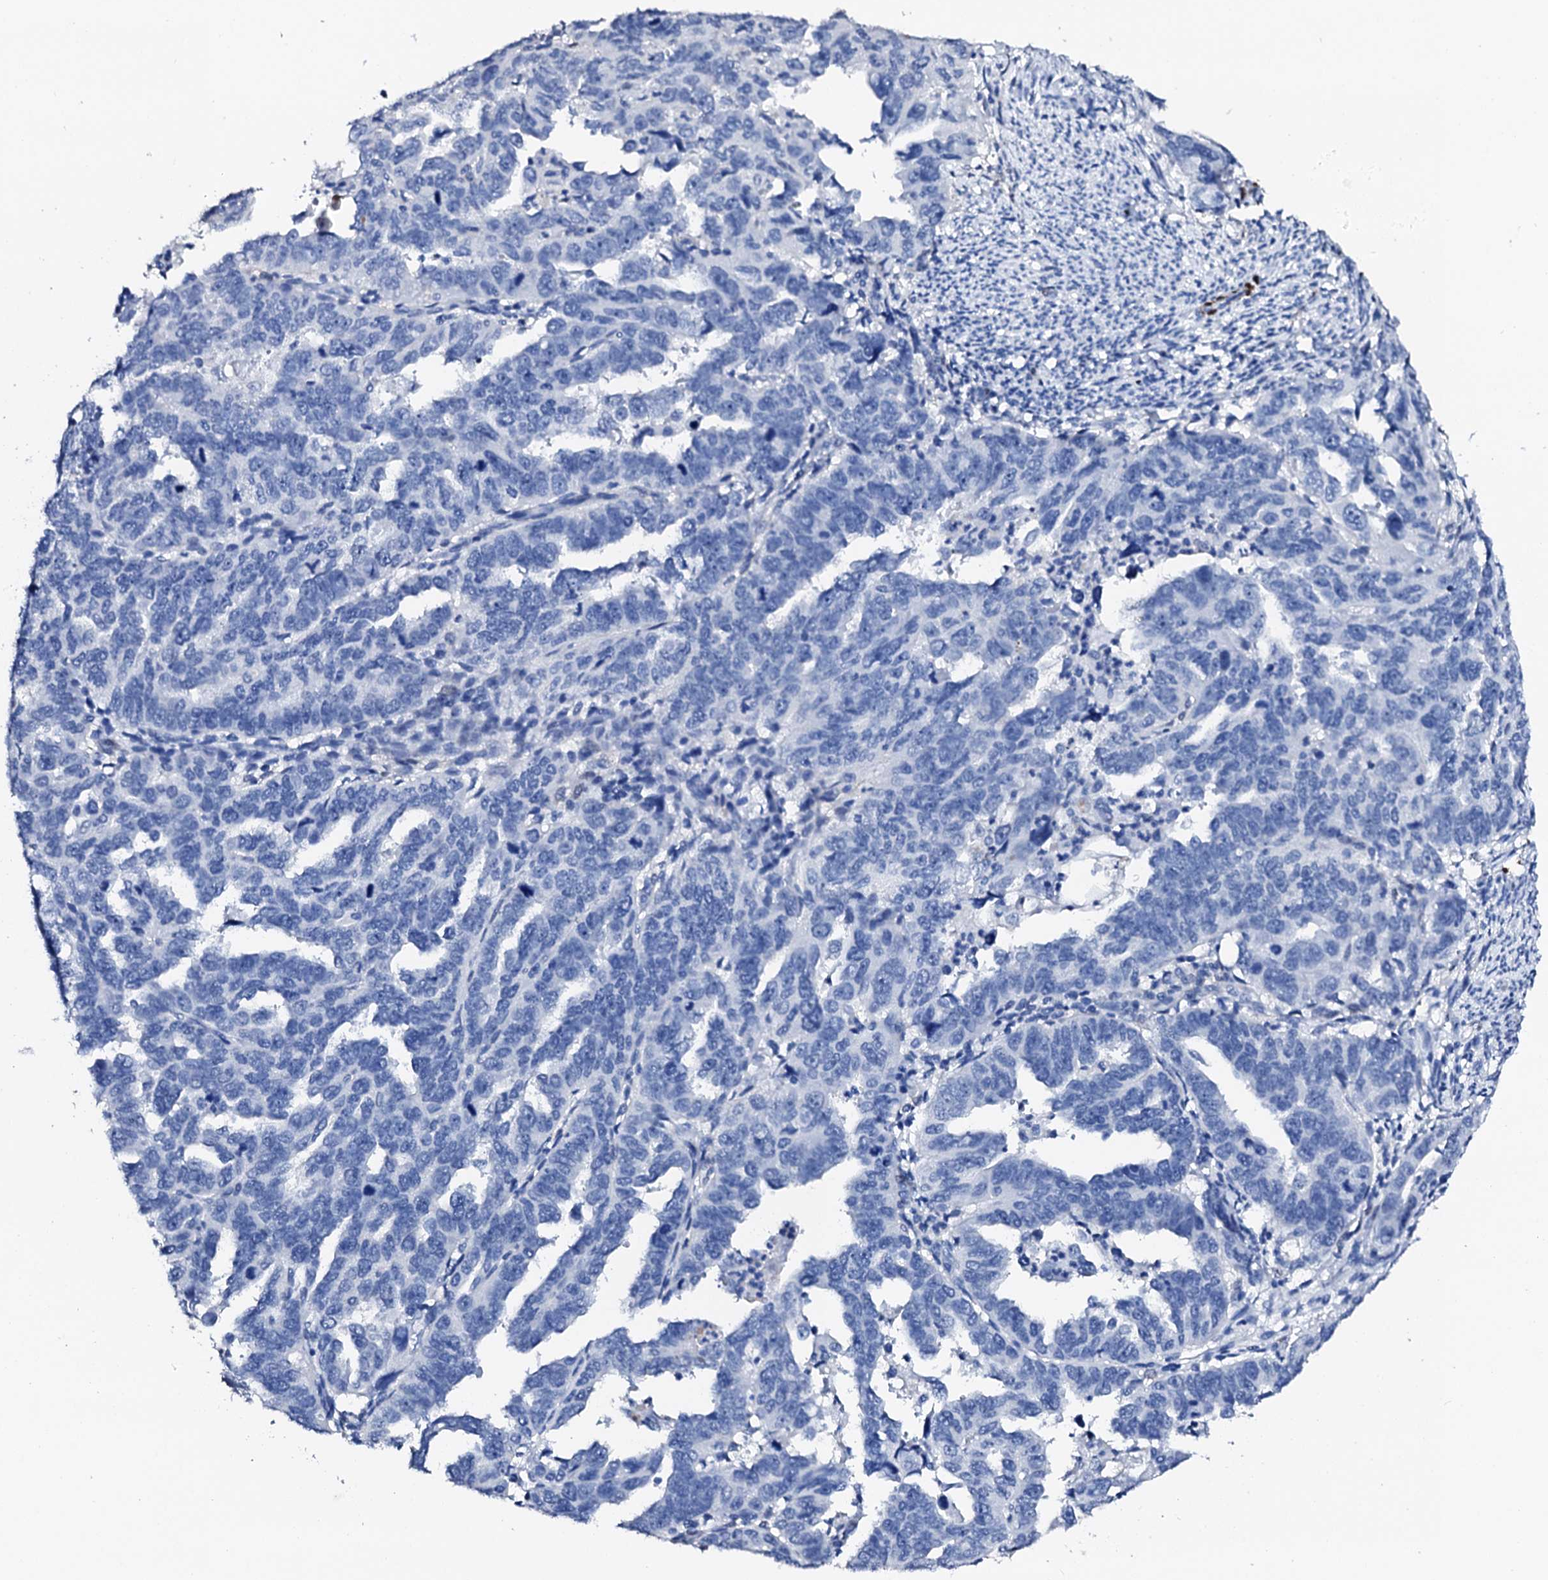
{"staining": {"intensity": "negative", "quantity": "none", "location": "none"}, "tissue": "endometrial cancer", "cell_type": "Tumor cells", "image_type": "cancer", "snomed": [{"axis": "morphology", "description": "Adenocarcinoma, NOS"}, {"axis": "topography", "description": "Endometrium"}], "caption": "Photomicrograph shows no protein expression in tumor cells of endometrial cancer (adenocarcinoma) tissue.", "gene": "NRIP2", "patient": {"sex": "female", "age": 65}}